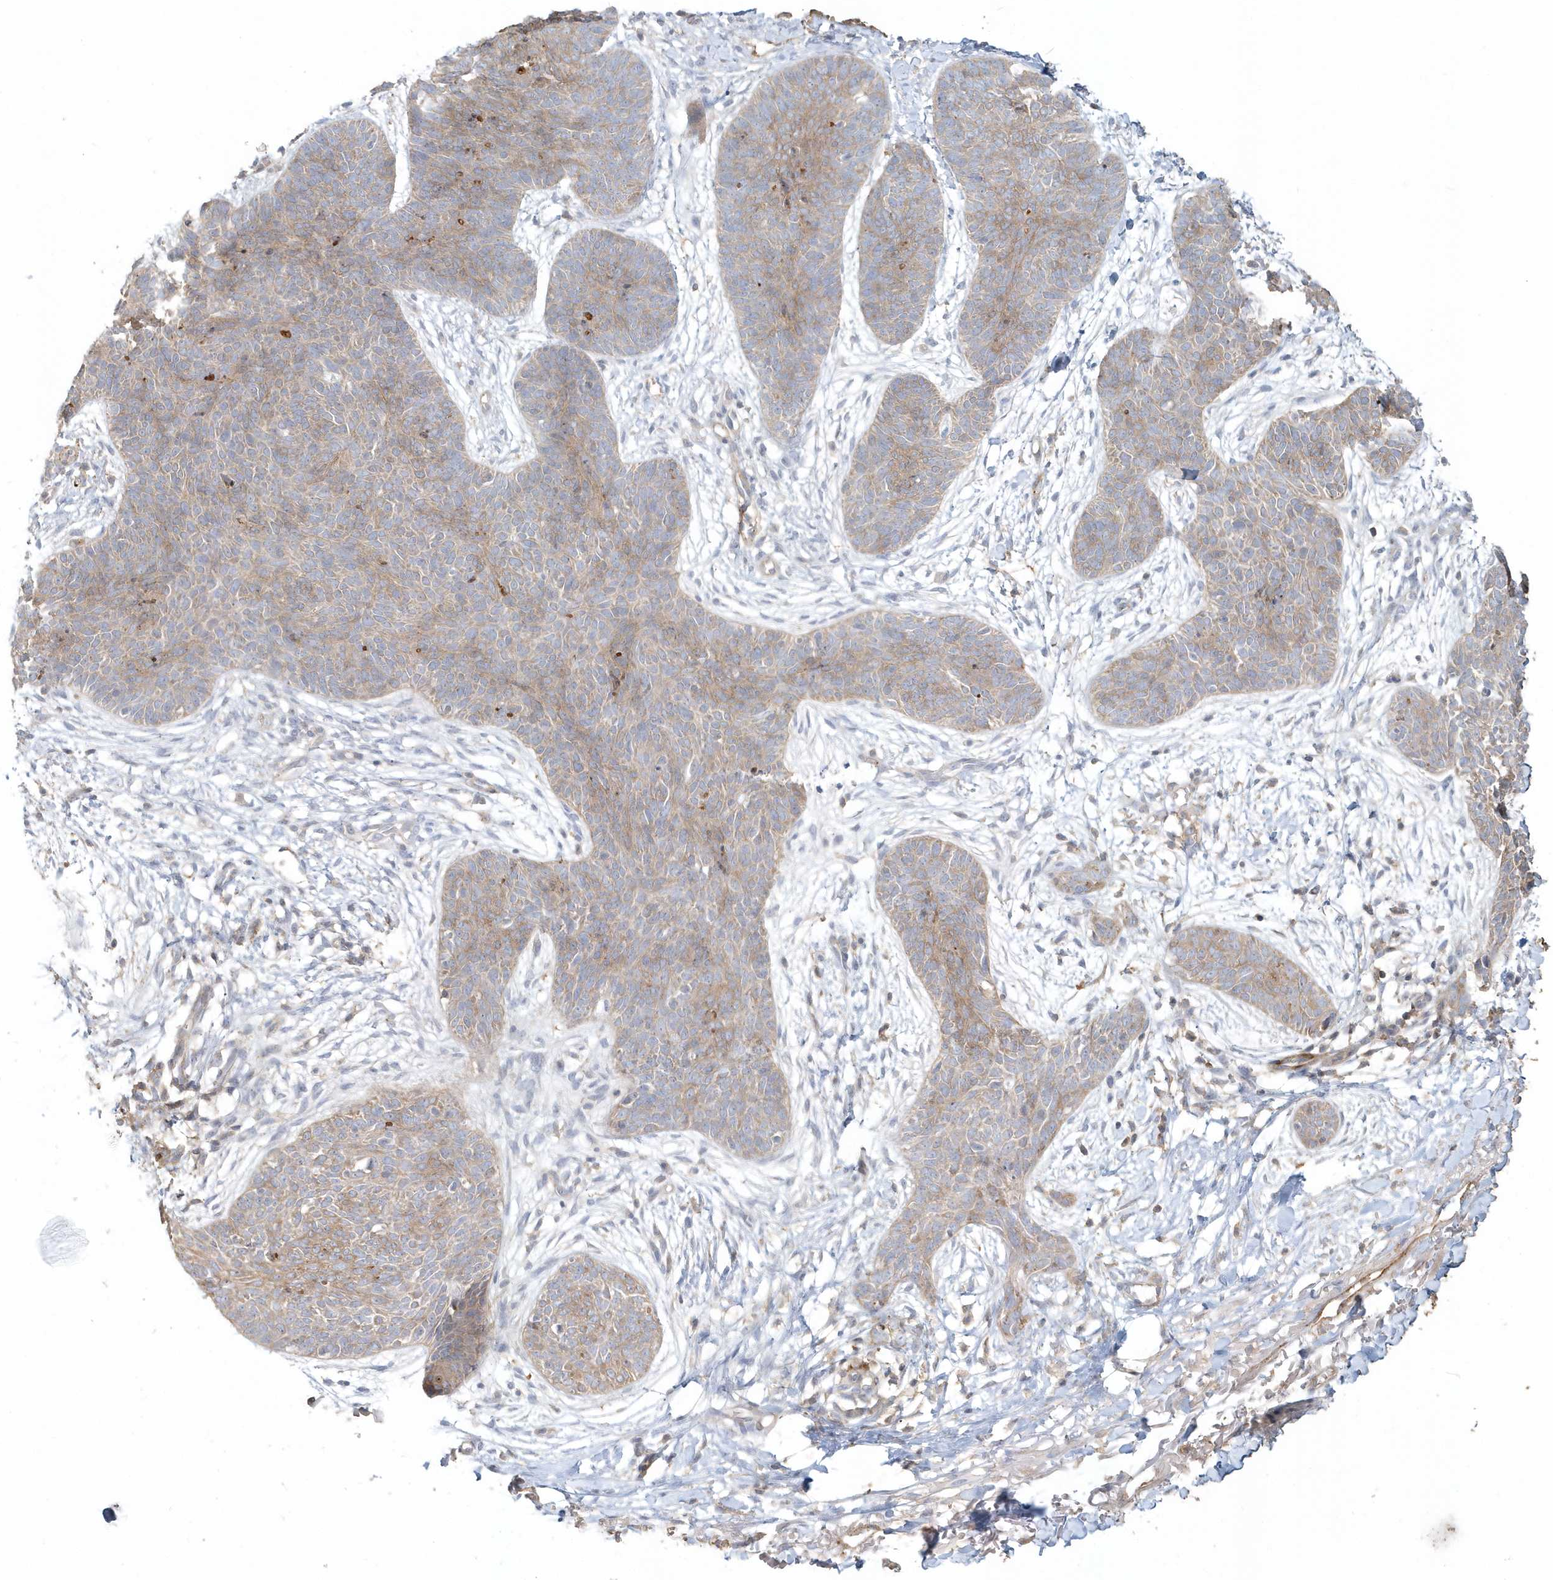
{"staining": {"intensity": "weak", "quantity": ">75%", "location": "cytoplasmic/membranous"}, "tissue": "skin cancer", "cell_type": "Tumor cells", "image_type": "cancer", "snomed": [{"axis": "morphology", "description": "Basal cell carcinoma"}, {"axis": "topography", "description": "Skin"}], "caption": "DAB (3,3'-diaminobenzidine) immunohistochemical staining of skin basal cell carcinoma displays weak cytoplasmic/membranous protein positivity in about >75% of tumor cells.", "gene": "MMRN1", "patient": {"sex": "male", "age": 85}}